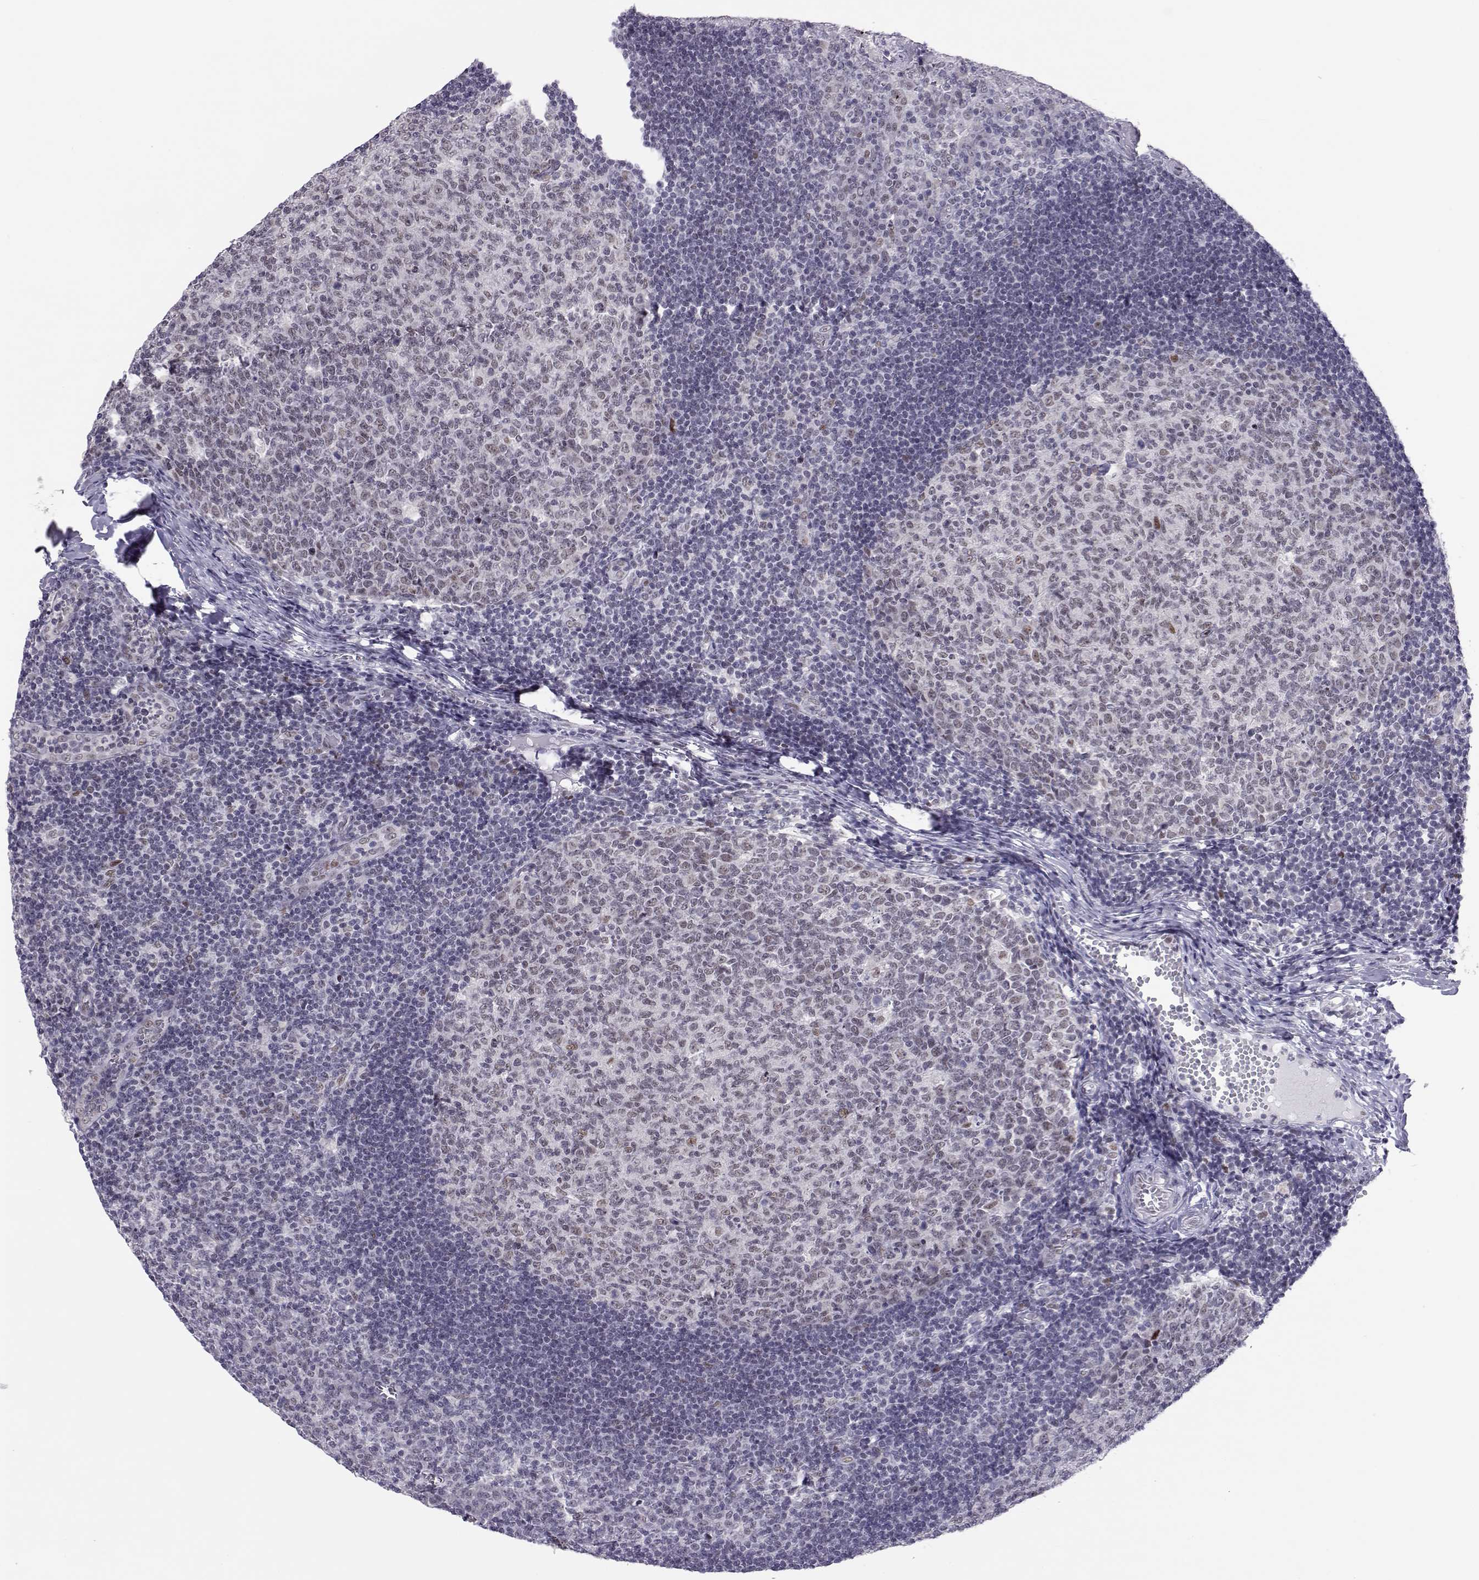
{"staining": {"intensity": "weak", "quantity": "<25%", "location": "nuclear"}, "tissue": "tonsil", "cell_type": "Germinal center cells", "image_type": "normal", "snomed": [{"axis": "morphology", "description": "Normal tissue, NOS"}, {"axis": "topography", "description": "Tonsil"}], "caption": "Image shows no significant protein expression in germinal center cells of benign tonsil.", "gene": "SIX6", "patient": {"sex": "female", "age": 13}}